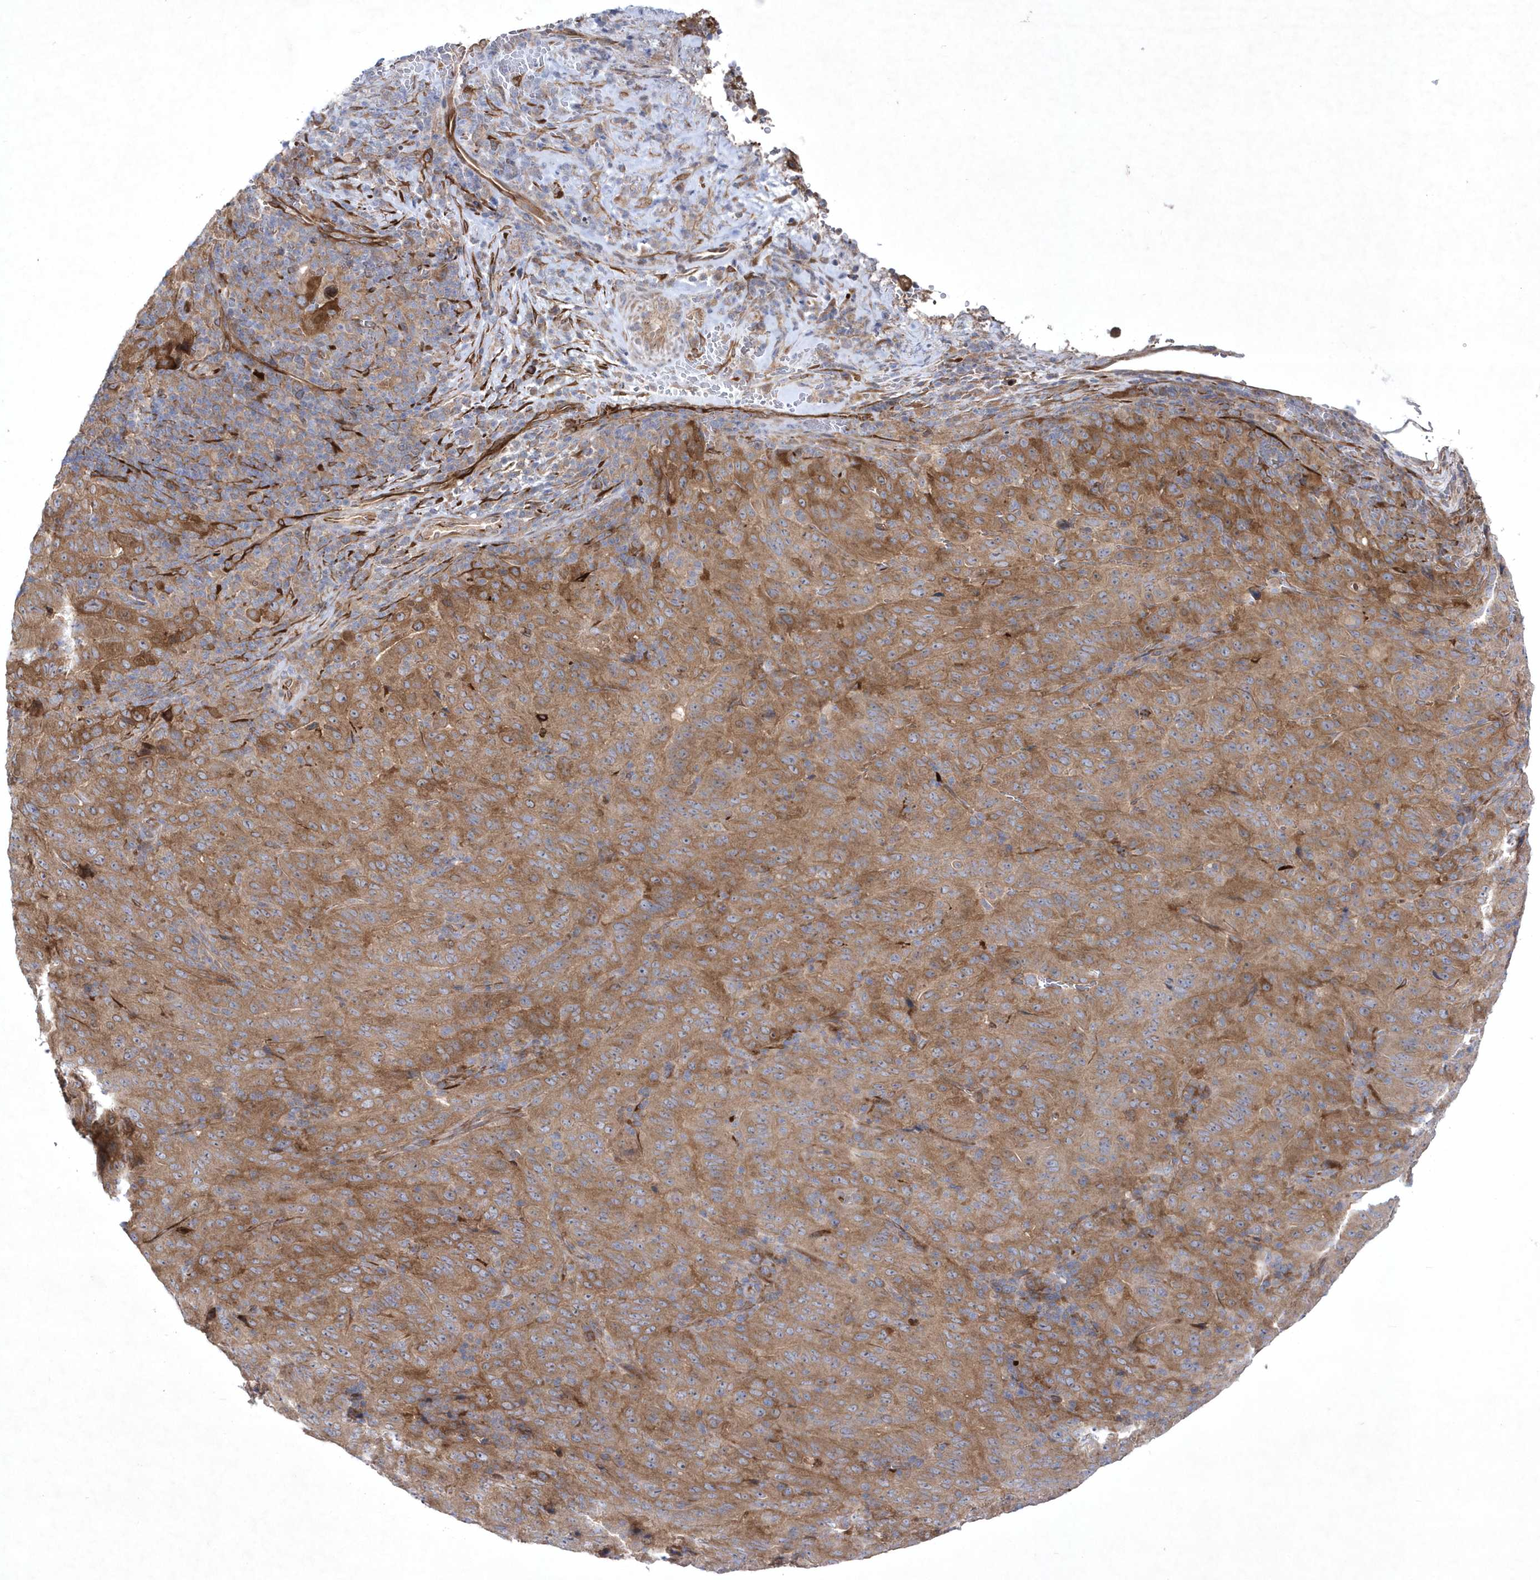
{"staining": {"intensity": "moderate", "quantity": ">75%", "location": "cytoplasmic/membranous"}, "tissue": "pancreatic cancer", "cell_type": "Tumor cells", "image_type": "cancer", "snomed": [{"axis": "morphology", "description": "Adenocarcinoma, NOS"}, {"axis": "topography", "description": "Pancreas"}], "caption": "Protein analysis of pancreatic adenocarcinoma tissue displays moderate cytoplasmic/membranous positivity in approximately >75% of tumor cells. (DAB (3,3'-diaminobenzidine) = brown stain, brightfield microscopy at high magnification).", "gene": "DSPP", "patient": {"sex": "male", "age": 63}}